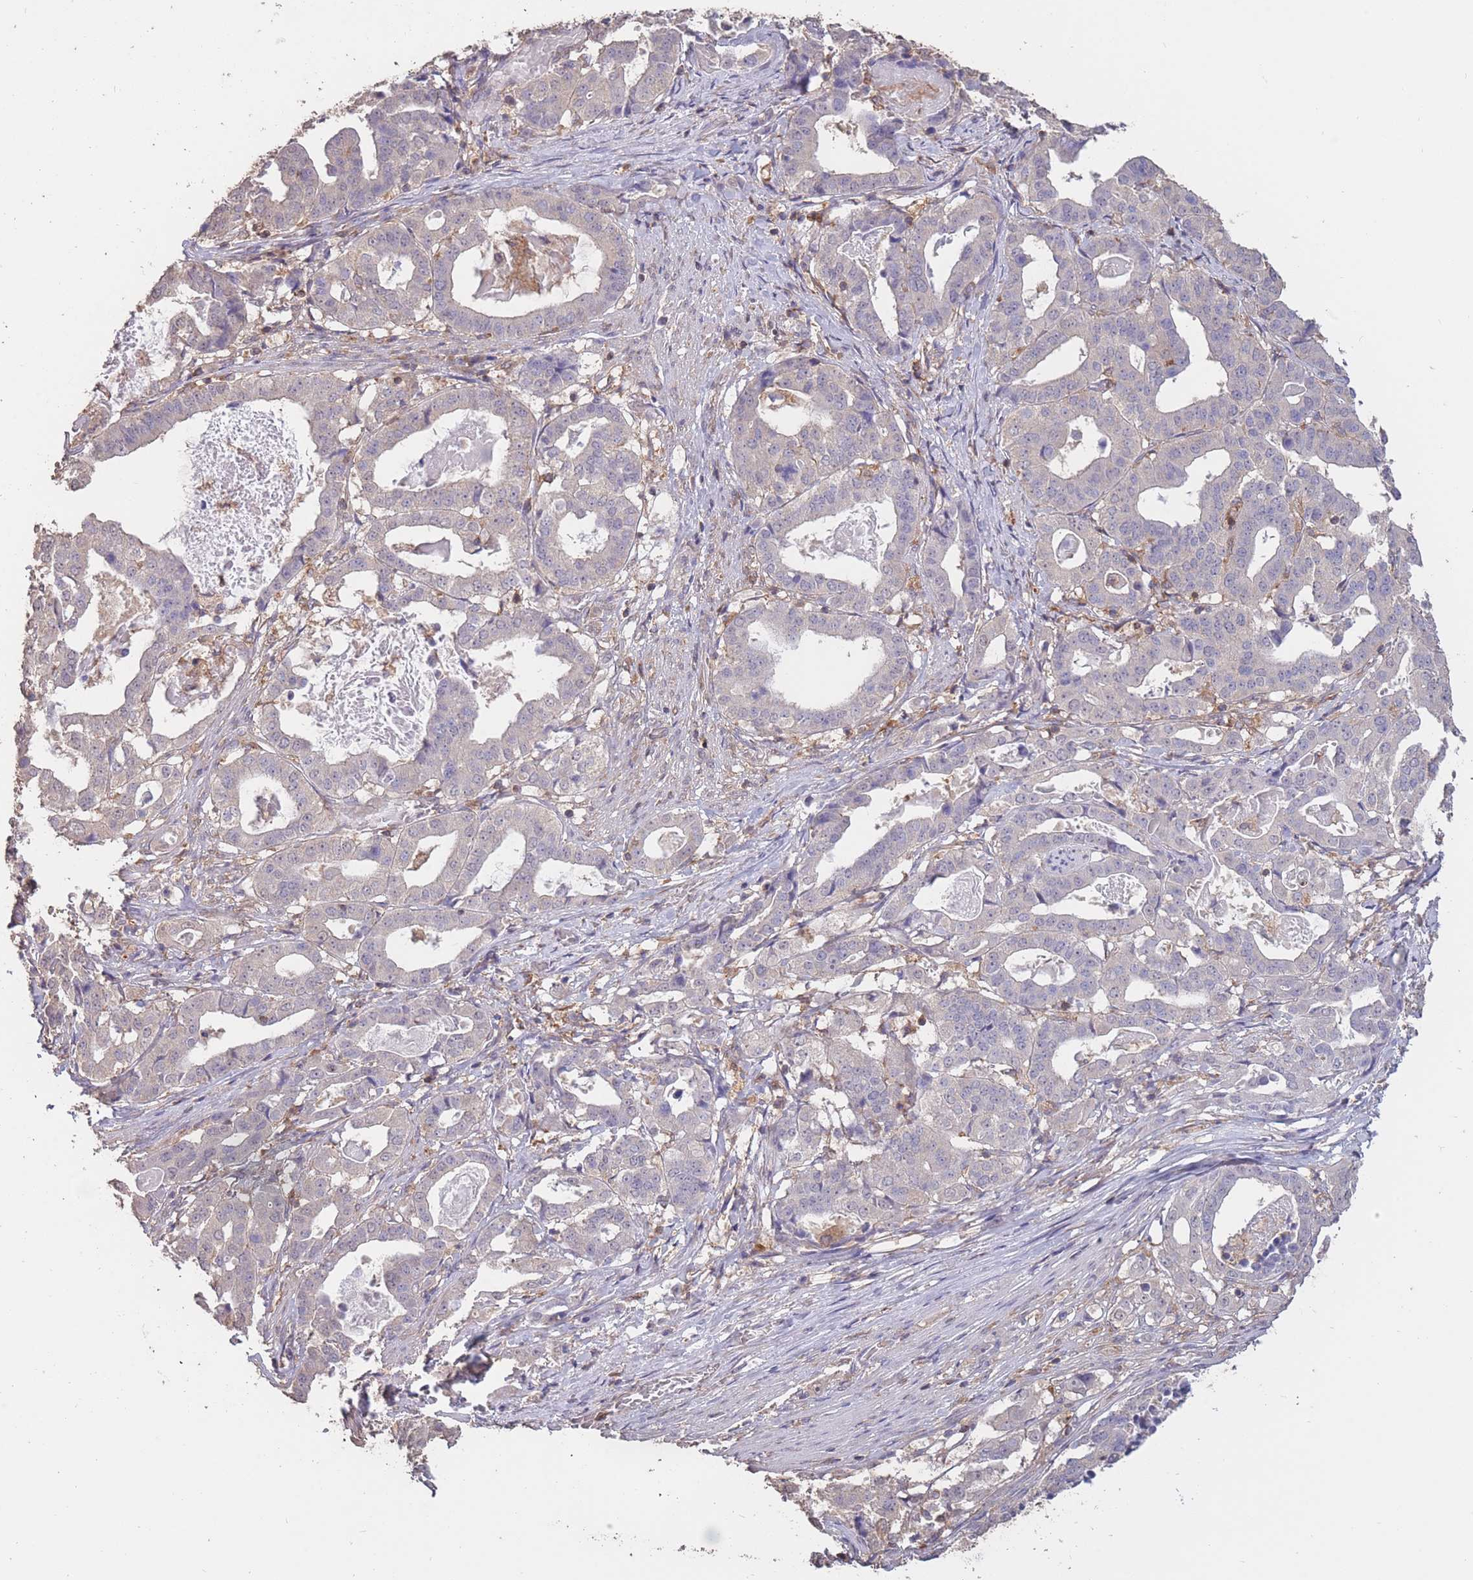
{"staining": {"intensity": "negative", "quantity": "none", "location": "none"}, "tissue": "stomach cancer", "cell_type": "Tumor cells", "image_type": "cancer", "snomed": [{"axis": "morphology", "description": "Adenocarcinoma, NOS"}, {"axis": "topography", "description": "Stomach"}], "caption": "DAB (3,3'-diaminobenzidine) immunohistochemical staining of human stomach adenocarcinoma displays no significant positivity in tumor cells. (DAB immunohistochemistry, high magnification).", "gene": "GMIP", "patient": {"sex": "male", "age": 48}}